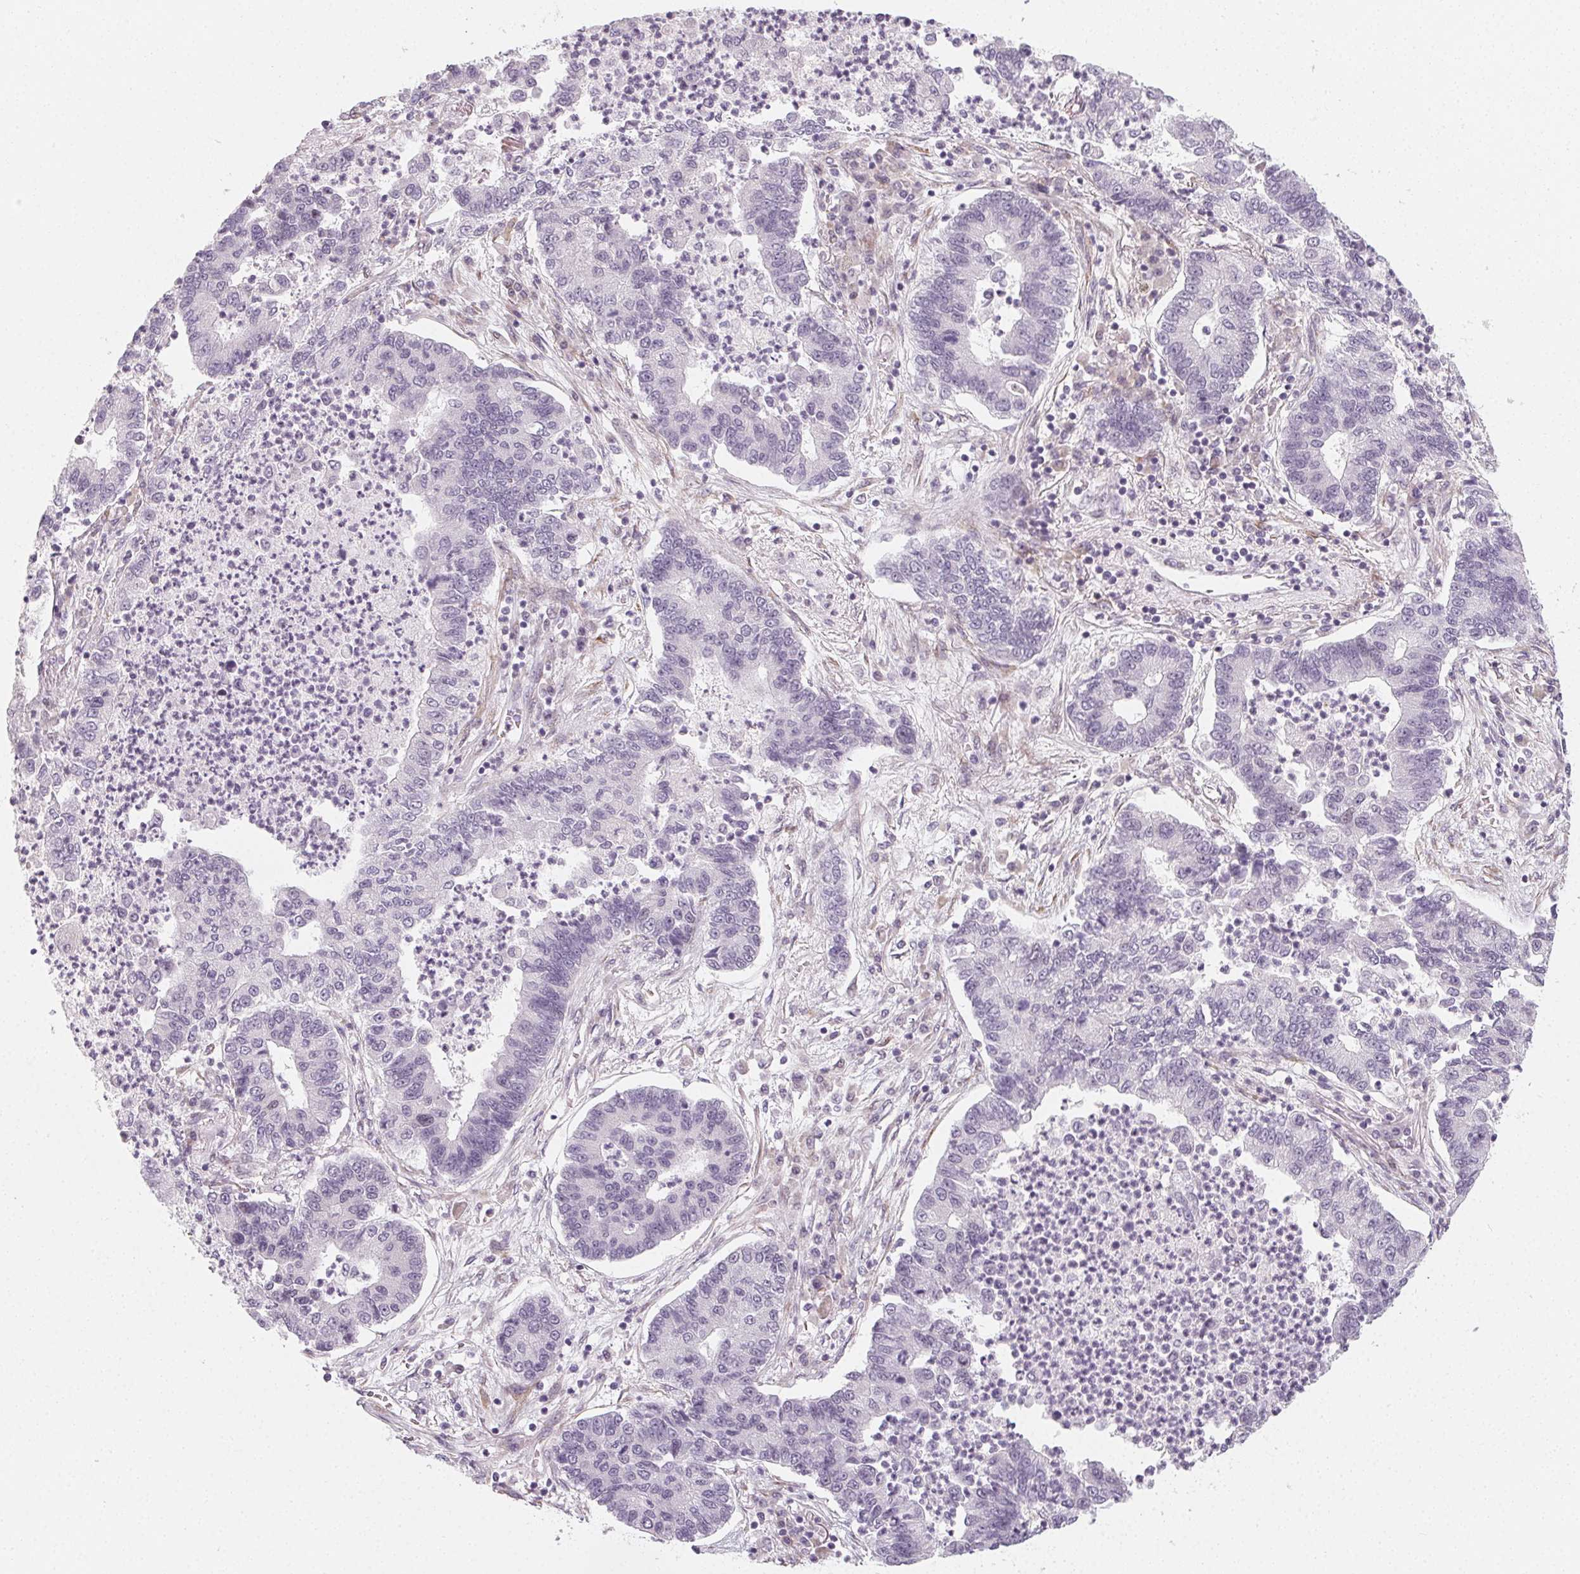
{"staining": {"intensity": "negative", "quantity": "none", "location": "none"}, "tissue": "lung cancer", "cell_type": "Tumor cells", "image_type": "cancer", "snomed": [{"axis": "morphology", "description": "Adenocarcinoma, NOS"}, {"axis": "topography", "description": "Lung"}], "caption": "The IHC photomicrograph has no significant positivity in tumor cells of lung adenocarcinoma tissue.", "gene": "CCDC96", "patient": {"sex": "female", "age": 57}}